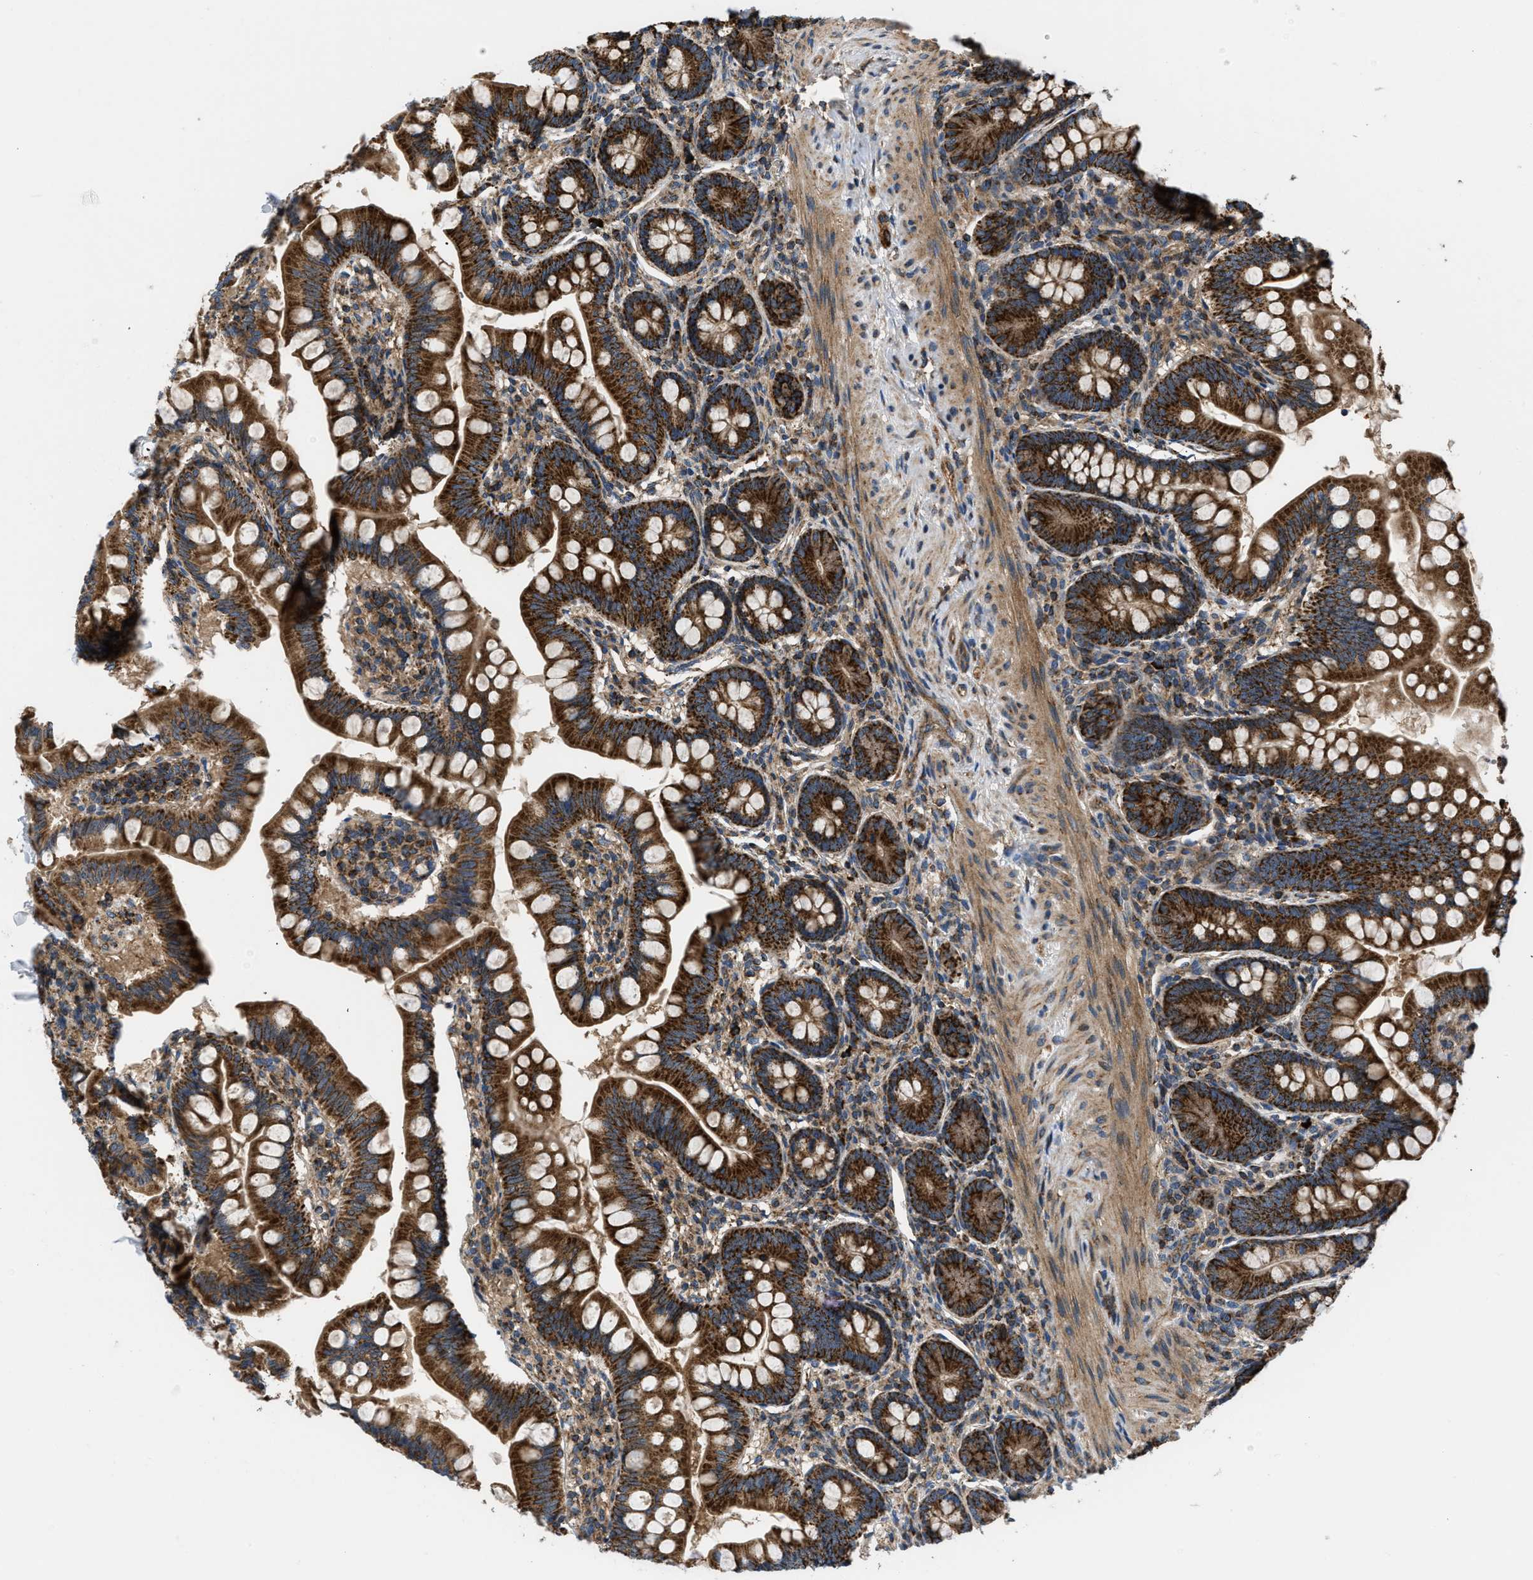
{"staining": {"intensity": "strong", "quantity": ">75%", "location": "cytoplasmic/membranous"}, "tissue": "small intestine", "cell_type": "Glandular cells", "image_type": "normal", "snomed": [{"axis": "morphology", "description": "Normal tissue, NOS"}, {"axis": "topography", "description": "Small intestine"}], "caption": "Immunohistochemistry (IHC) (DAB (3,3'-diaminobenzidine)) staining of unremarkable human small intestine demonstrates strong cytoplasmic/membranous protein positivity in approximately >75% of glandular cells.", "gene": "OPTN", "patient": {"sex": "male", "age": 7}}